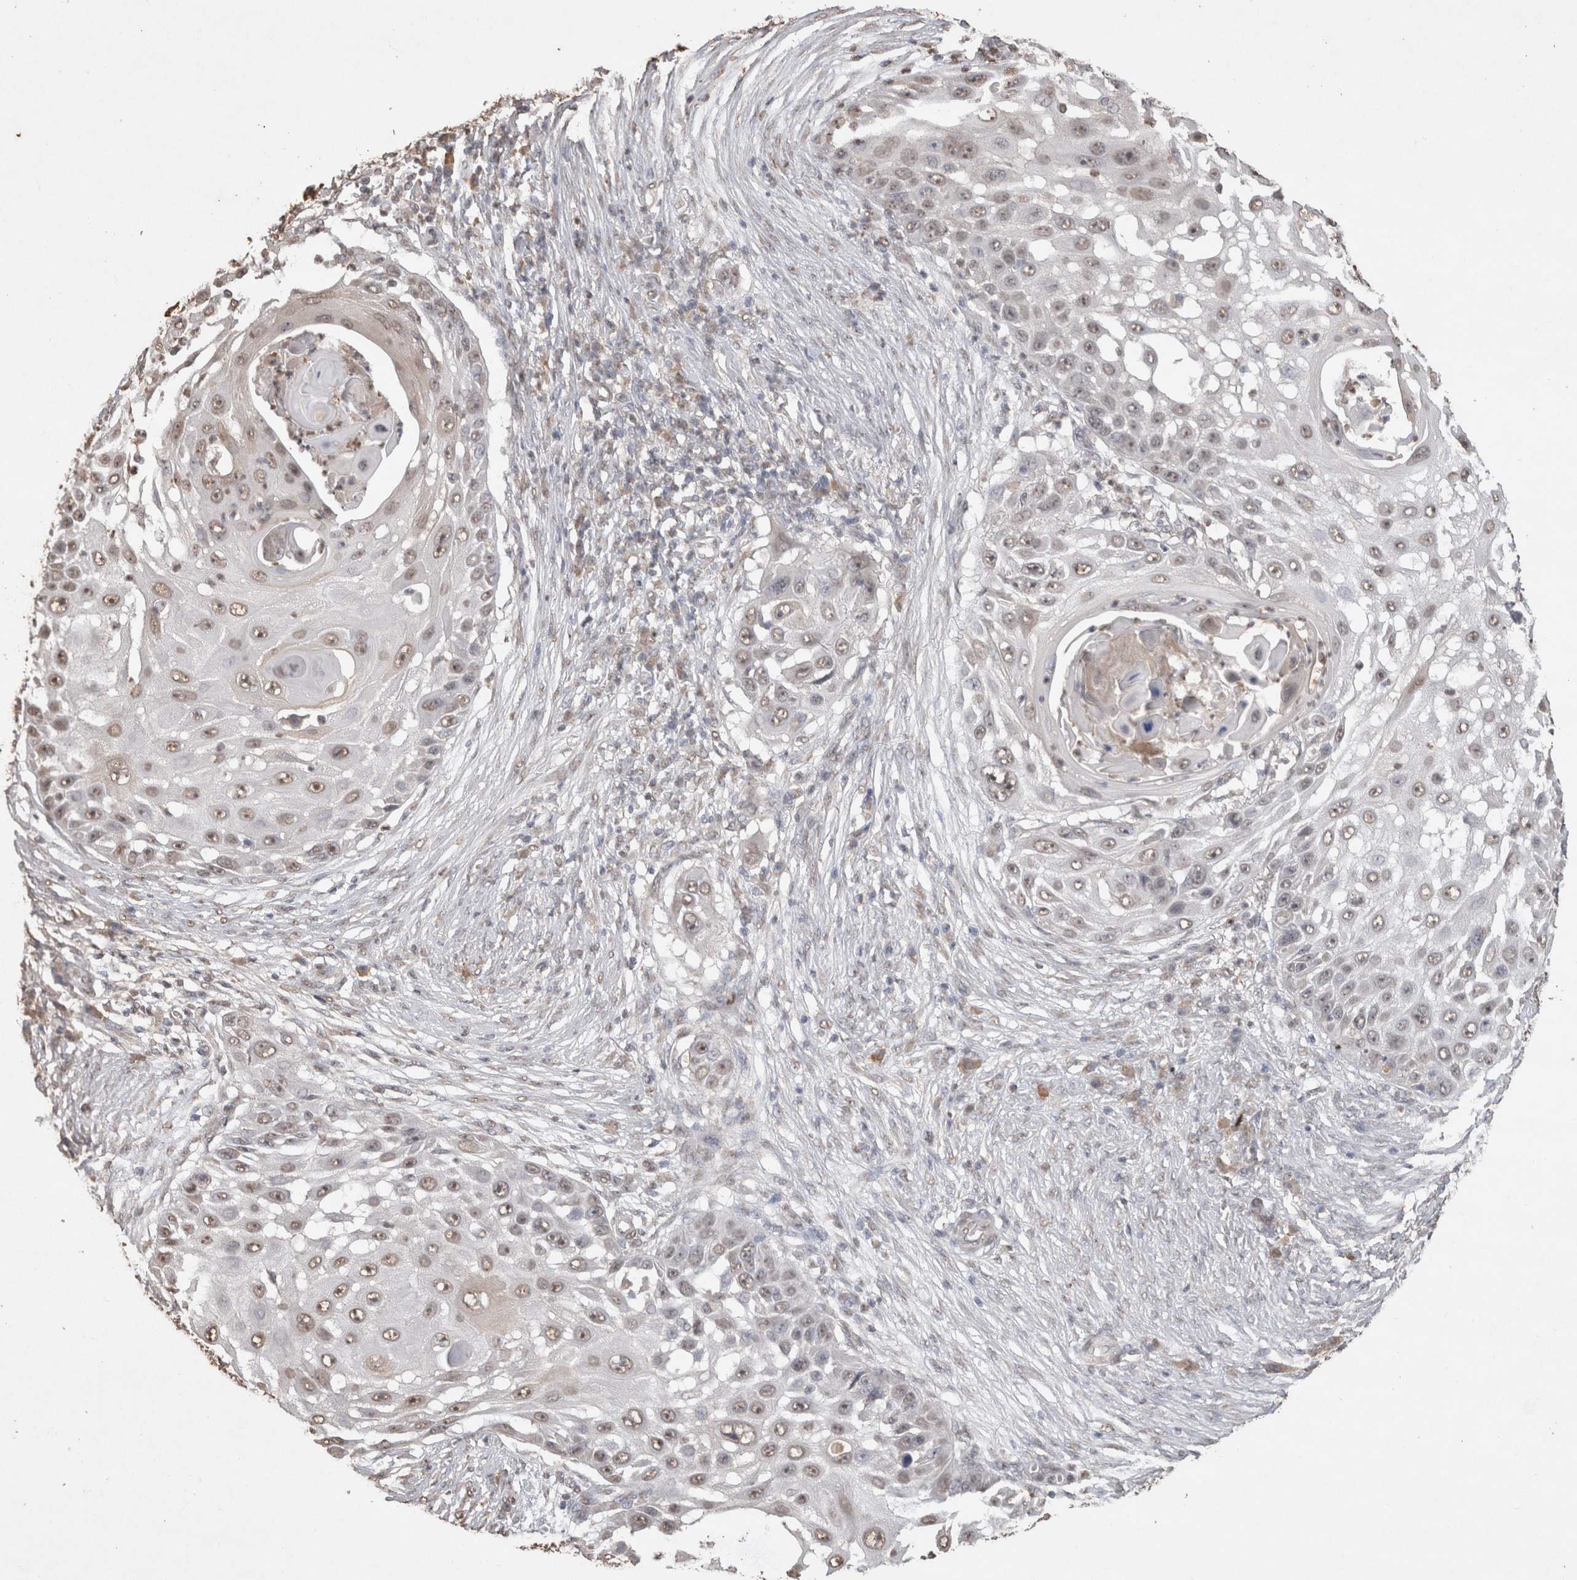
{"staining": {"intensity": "weak", "quantity": "25%-75%", "location": "nuclear"}, "tissue": "skin cancer", "cell_type": "Tumor cells", "image_type": "cancer", "snomed": [{"axis": "morphology", "description": "Squamous cell carcinoma, NOS"}, {"axis": "topography", "description": "Skin"}], "caption": "Weak nuclear protein expression is appreciated in about 25%-75% of tumor cells in skin squamous cell carcinoma.", "gene": "MLX", "patient": {"sex": "female", "age": 44}}